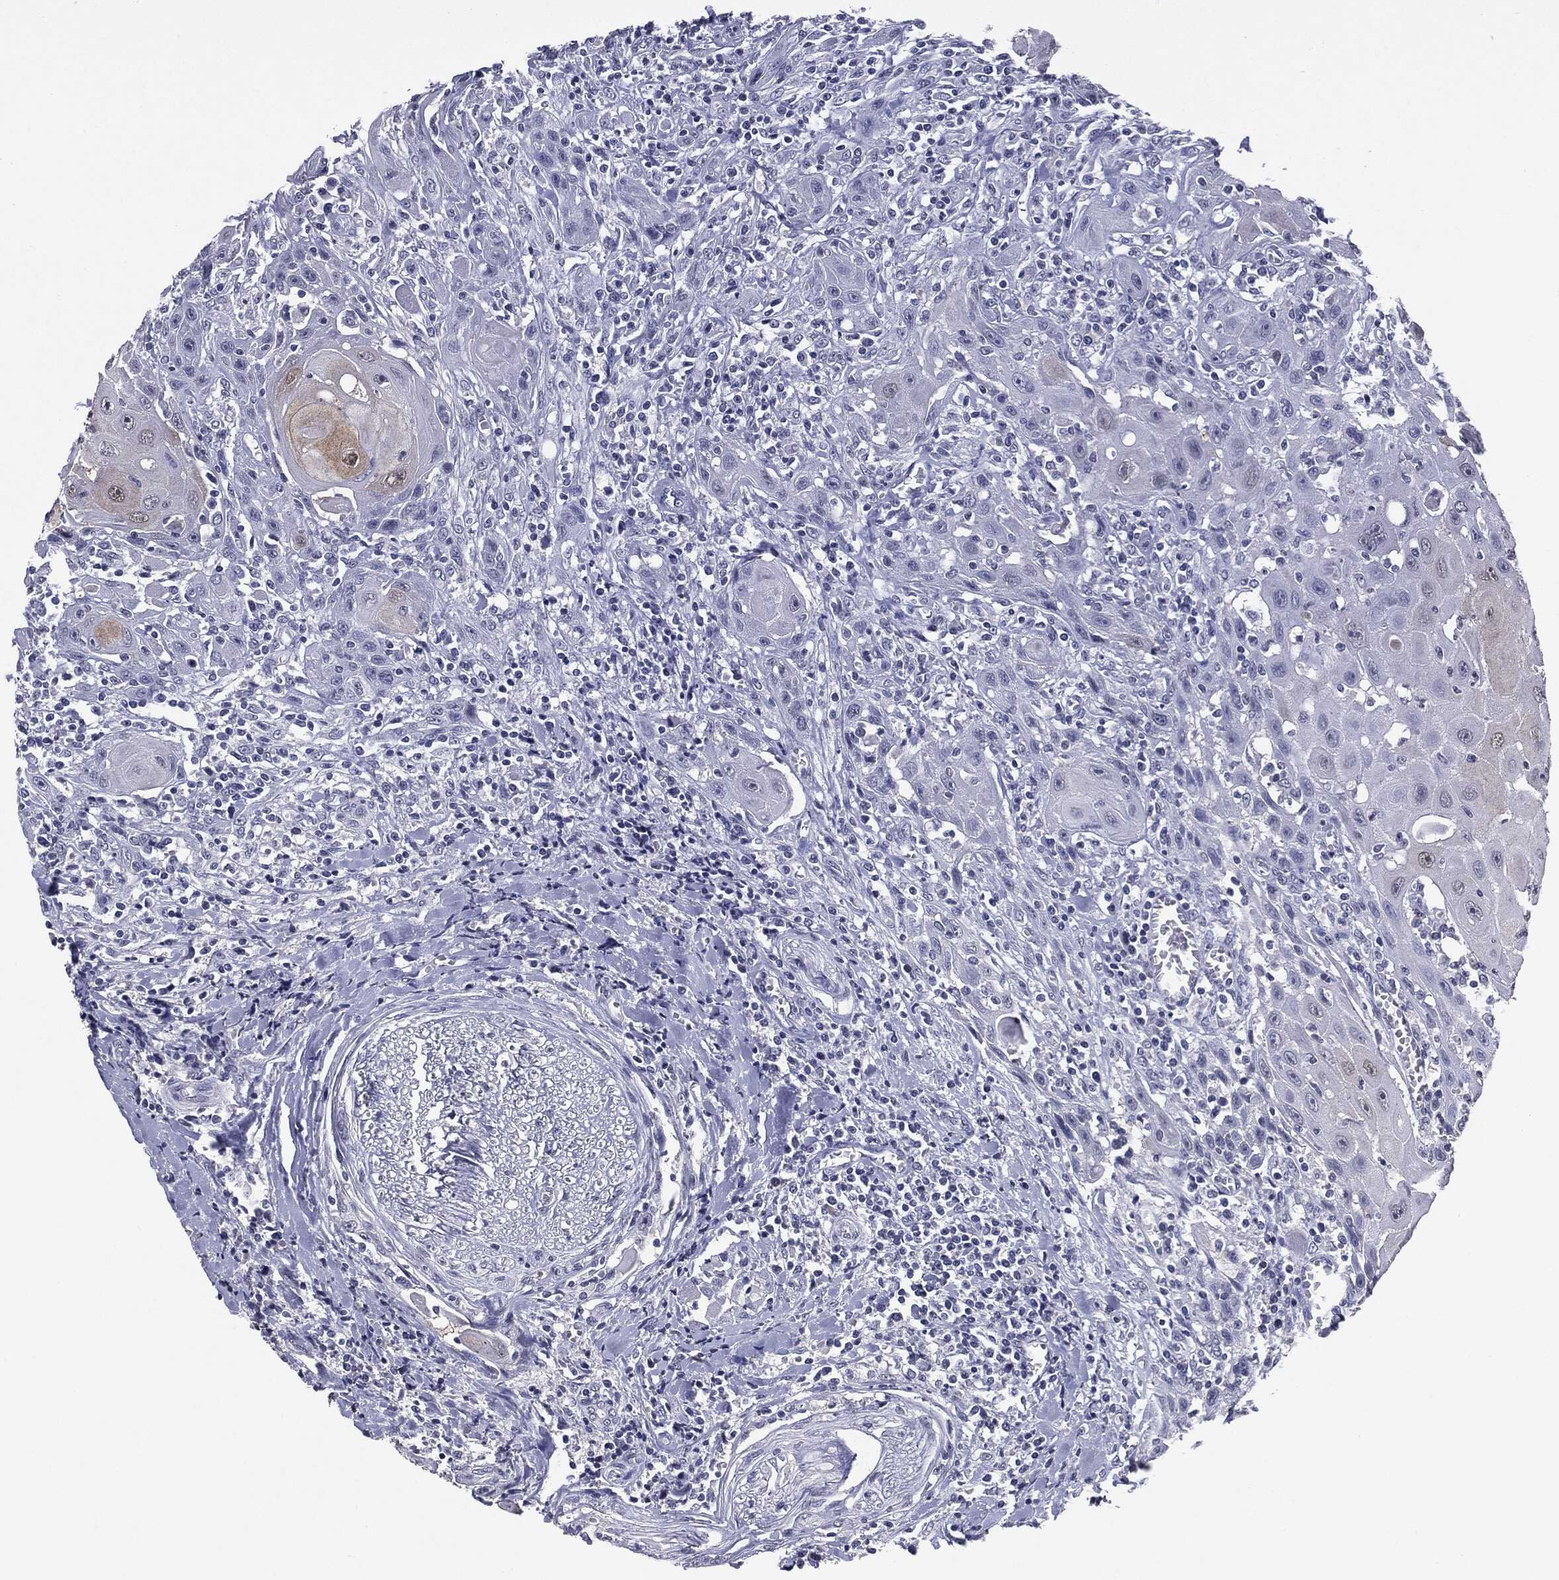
{"staining": {"intensity": "negative", "quantity": "none", "location": "none"}, "tissue": "head and neck cancer", "cell_type": "Tumor cells", "image_type": "cancer", "snomed": [{"axis": "morphology", "description": "Normal tissue, NOS"}, {"axis": "morphology", "description": "Squamous cell carcinoma, NOS"}, {"axis": "topography", "description": "Oral tissue"}, {"axis": "topography", "description": "Head-Neck"}], "caption": "This is an immunohistochemistry (IHC) photomicrograph of head and neck cancer (squamous cell carcinoma). There is no positivity in tumor cells.", "gene": "SERPINB4", "patient": {"sex": "male", "age": 71}}